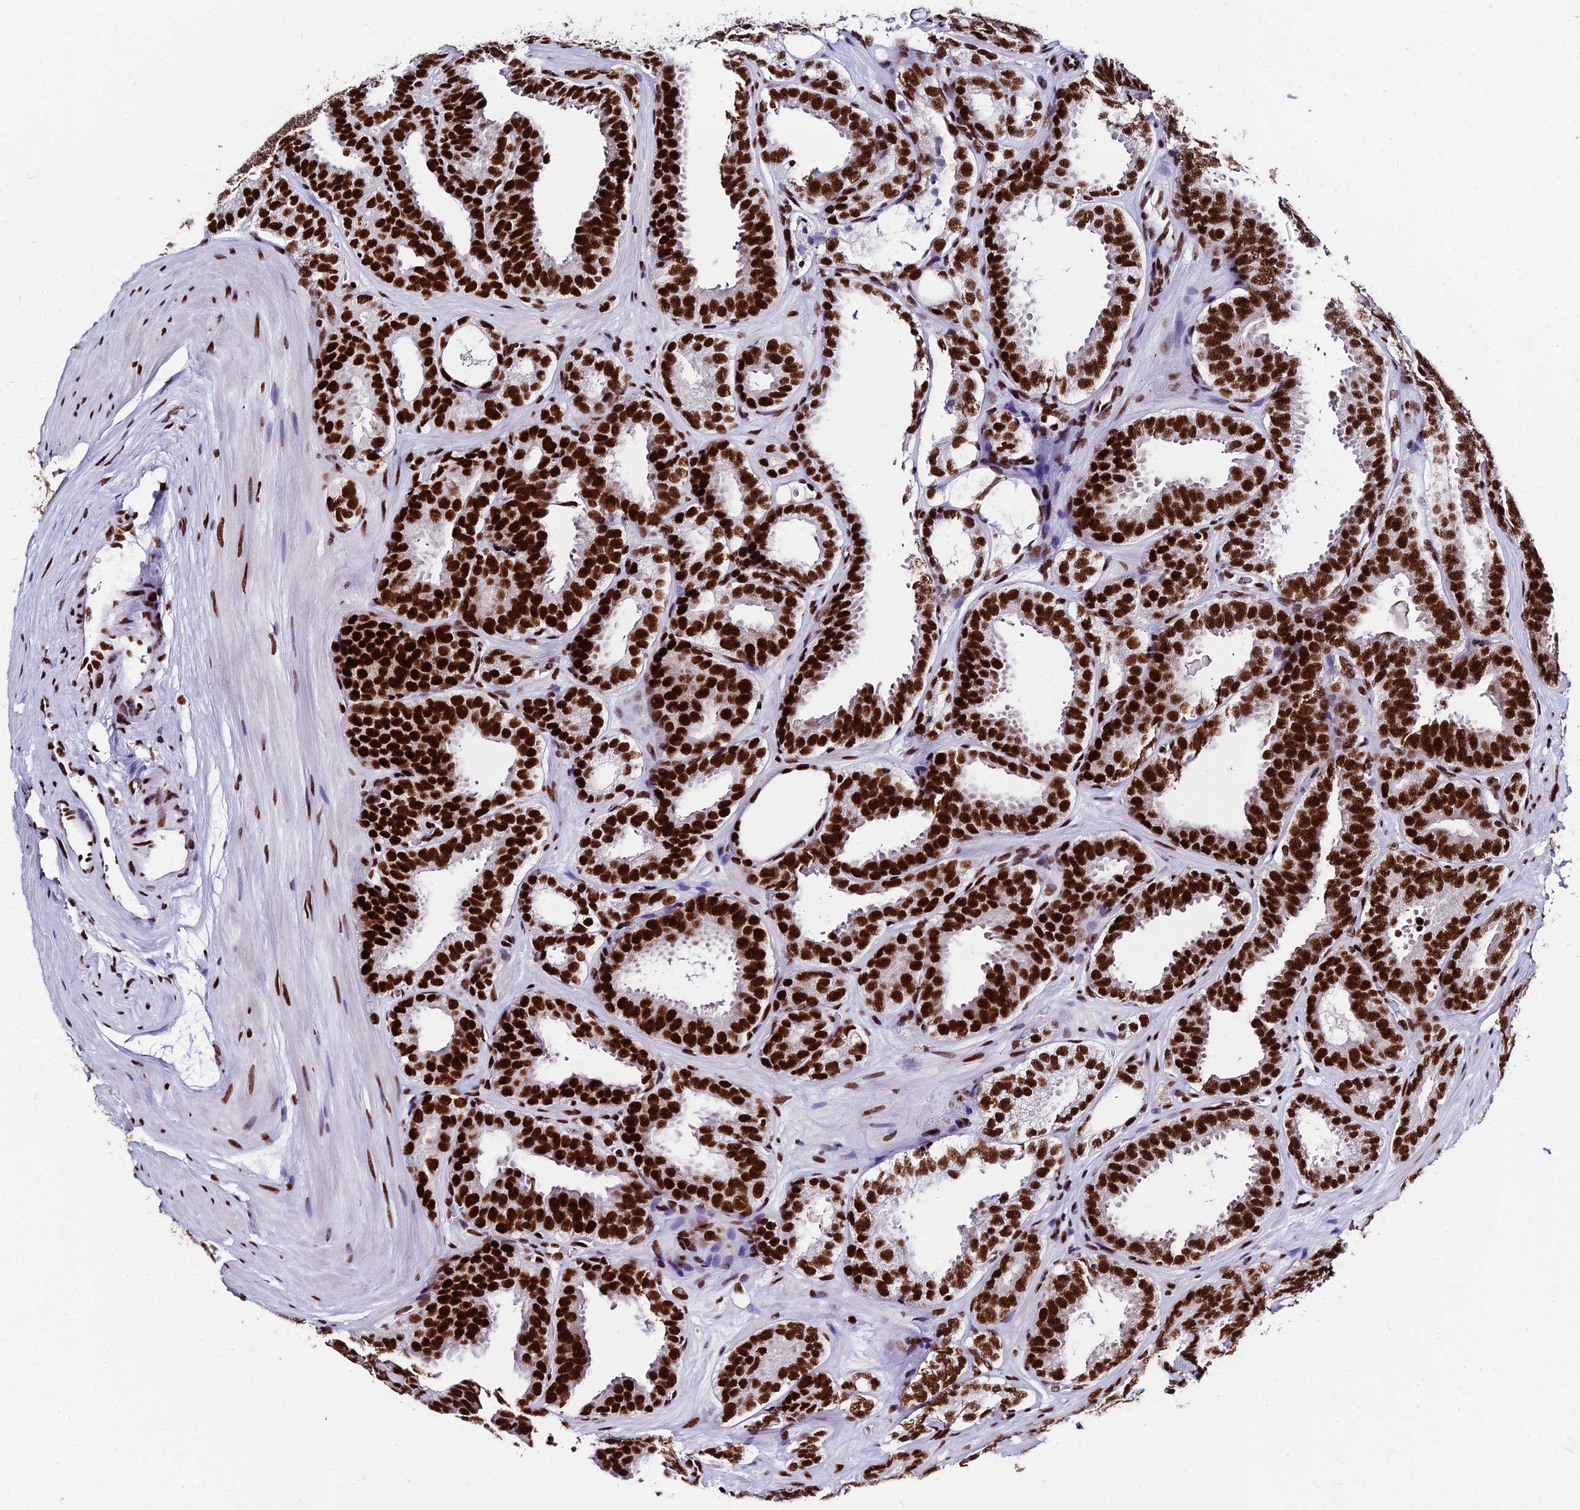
{"staining": {"intensity": "strong", "quantity": ">75%", "location": "nuclear"}, "tissue": "prostate cancer", "cell_type": "Tumor cells", "image_type": "cancer", "snomed": [{"axis": "morphology", "description": "Adenocarcinoma, High grade"}, {"axis": "topography", "description": "Prostate"}], "caption": "Immunohistochemical staining of human prostate cancer reveals strong nuclear protein positivity in approximately >75% of tumor cells.", "gene": "HNRNPH1", "patient": {"sex": "male", "age": 63}}